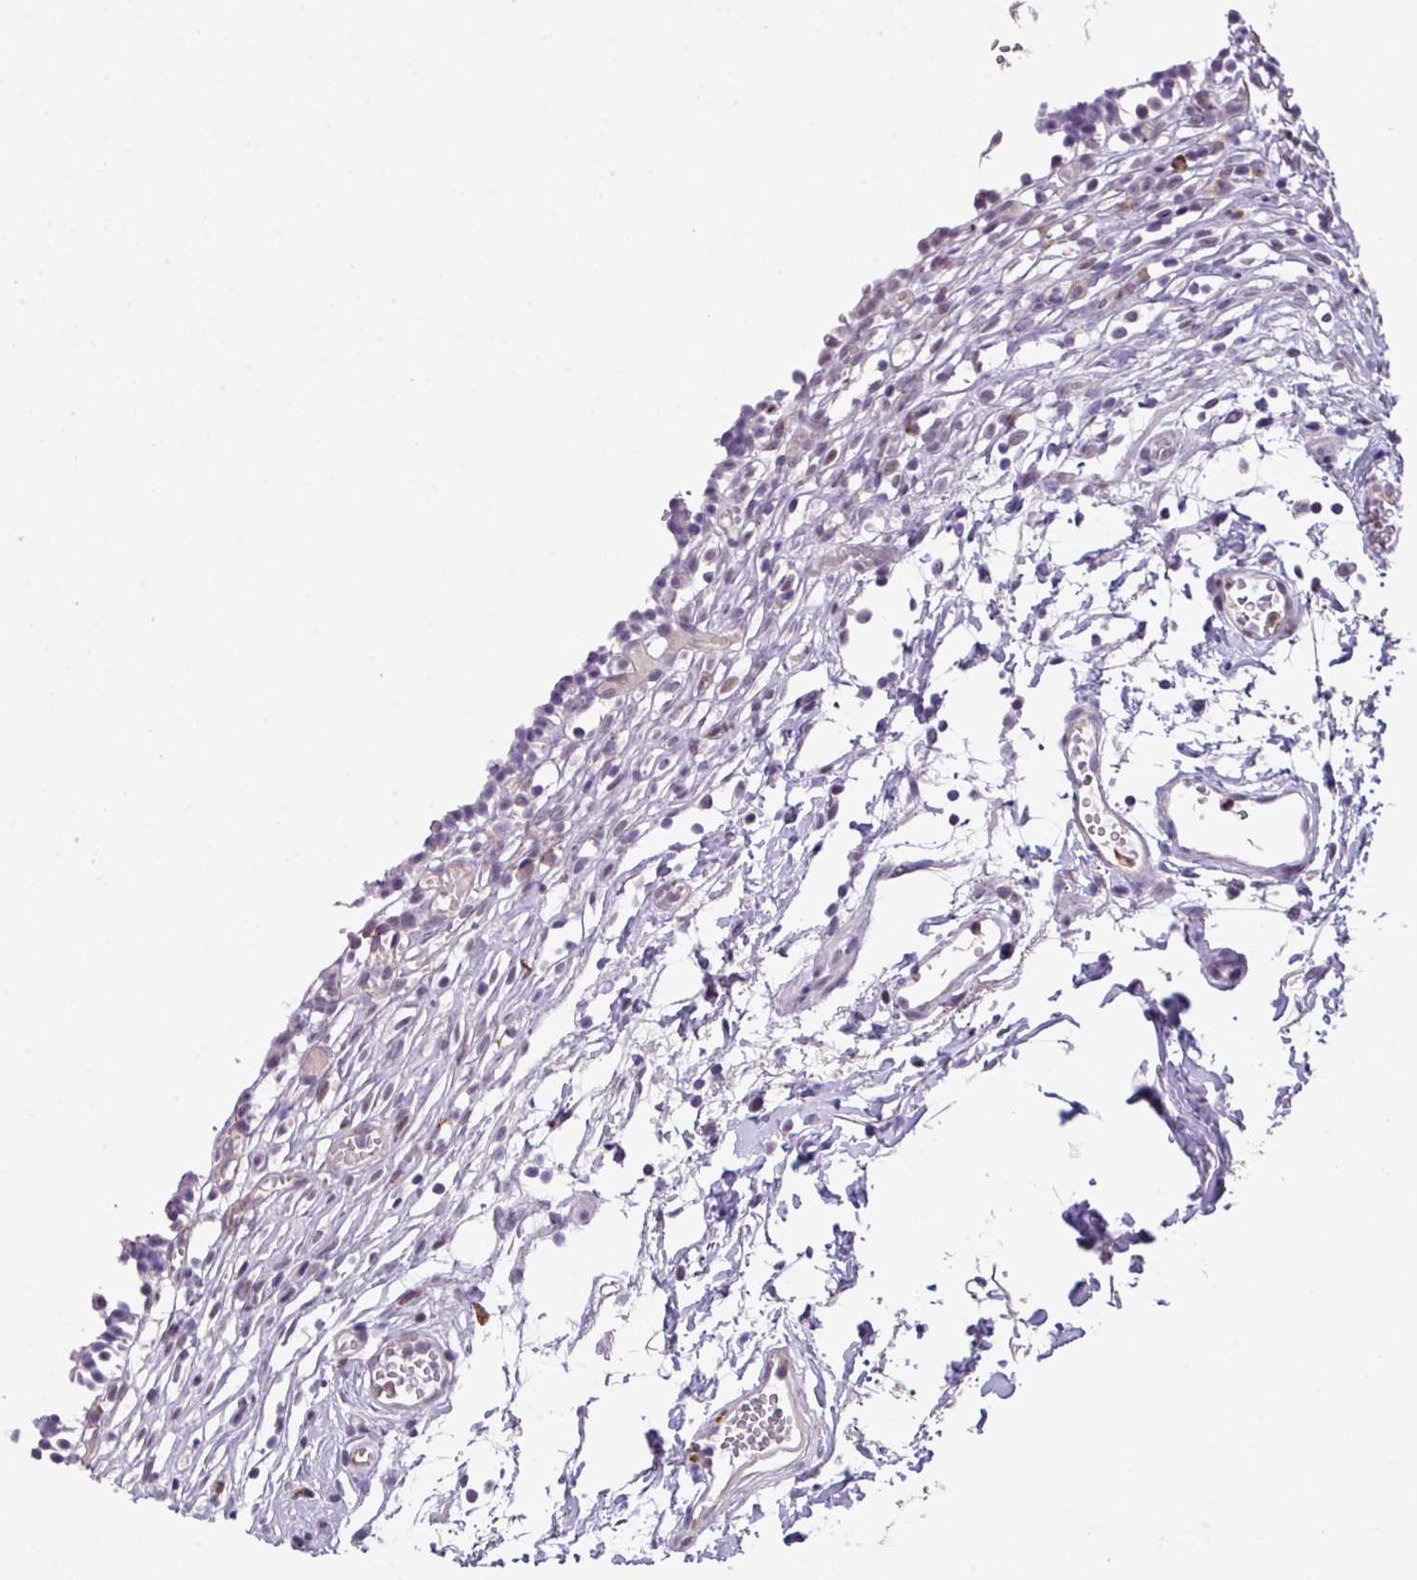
{"staining": {"intensity": "moderate", "quantity": "25%-75%", "location": "nuclear"}, "tissue": "urinary bladder", "cell_type": "Urothelial cells", "image_type": "normal", "snomed": [{"axis": "morphology", "description": "Normal tissue, NOS"}, {"axis": "topography", "description": "Urinary bladder"}, {"axis": "topography", "description": "Peripheral nerve tissue"}], "caption": "High-magnification brightfield microscopy of benign urinary bladder stained with DAB (3,3'-diaminobenzidine) (brown) and counterstained with hematoxylin (blue). urothelial cells exhibit moderate nuclear expression is present in about25%-75% of cells.", "gene": "ZFP3", "patient": {"sex": "male", "age": 55}}